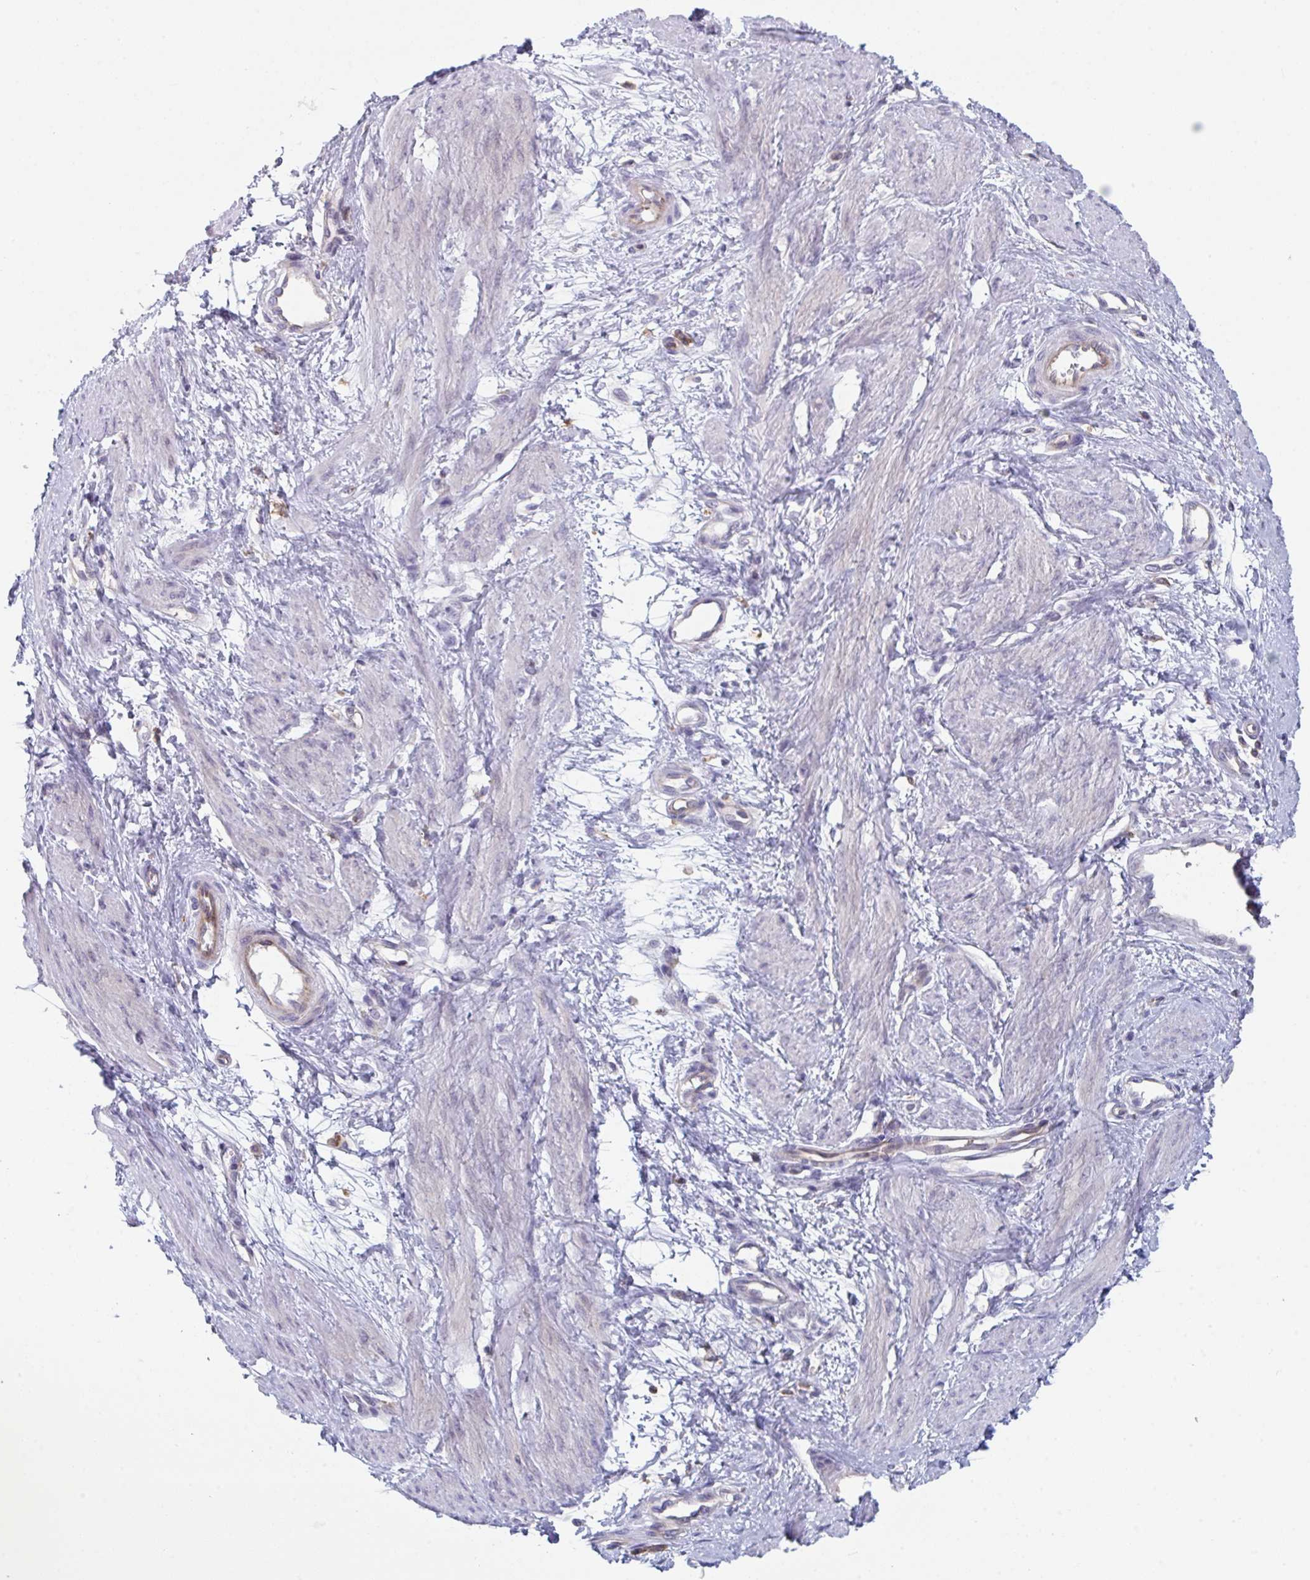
{"staining": {"intensity": "negative", "quantity": "none", "location": "none"}, "tissue": "smooth muscle", "cell_type": "Smooth muscle cells", "image_type": "normal", "snomed": [{"axis": "morphology", "description": "Normal tissue, NOS"}, {"axis": "topography", "description": "Smooth muscle"}, {"axis": "topography", "description": "Uterus"}], "caption": "High magnification brightfield microscopy of normal smooth muscle stained with DAB (3,3'-diaminobenzidine) (brown) and counterstained with hematoxylin (blue): smooth muscle cells show no significant positivity. (DAB (3,3'-diaminobenzidine) immunohistochemistry, high magnification).", "gene": "DISP2", "patient": {"sex": "female", "age": 39}}